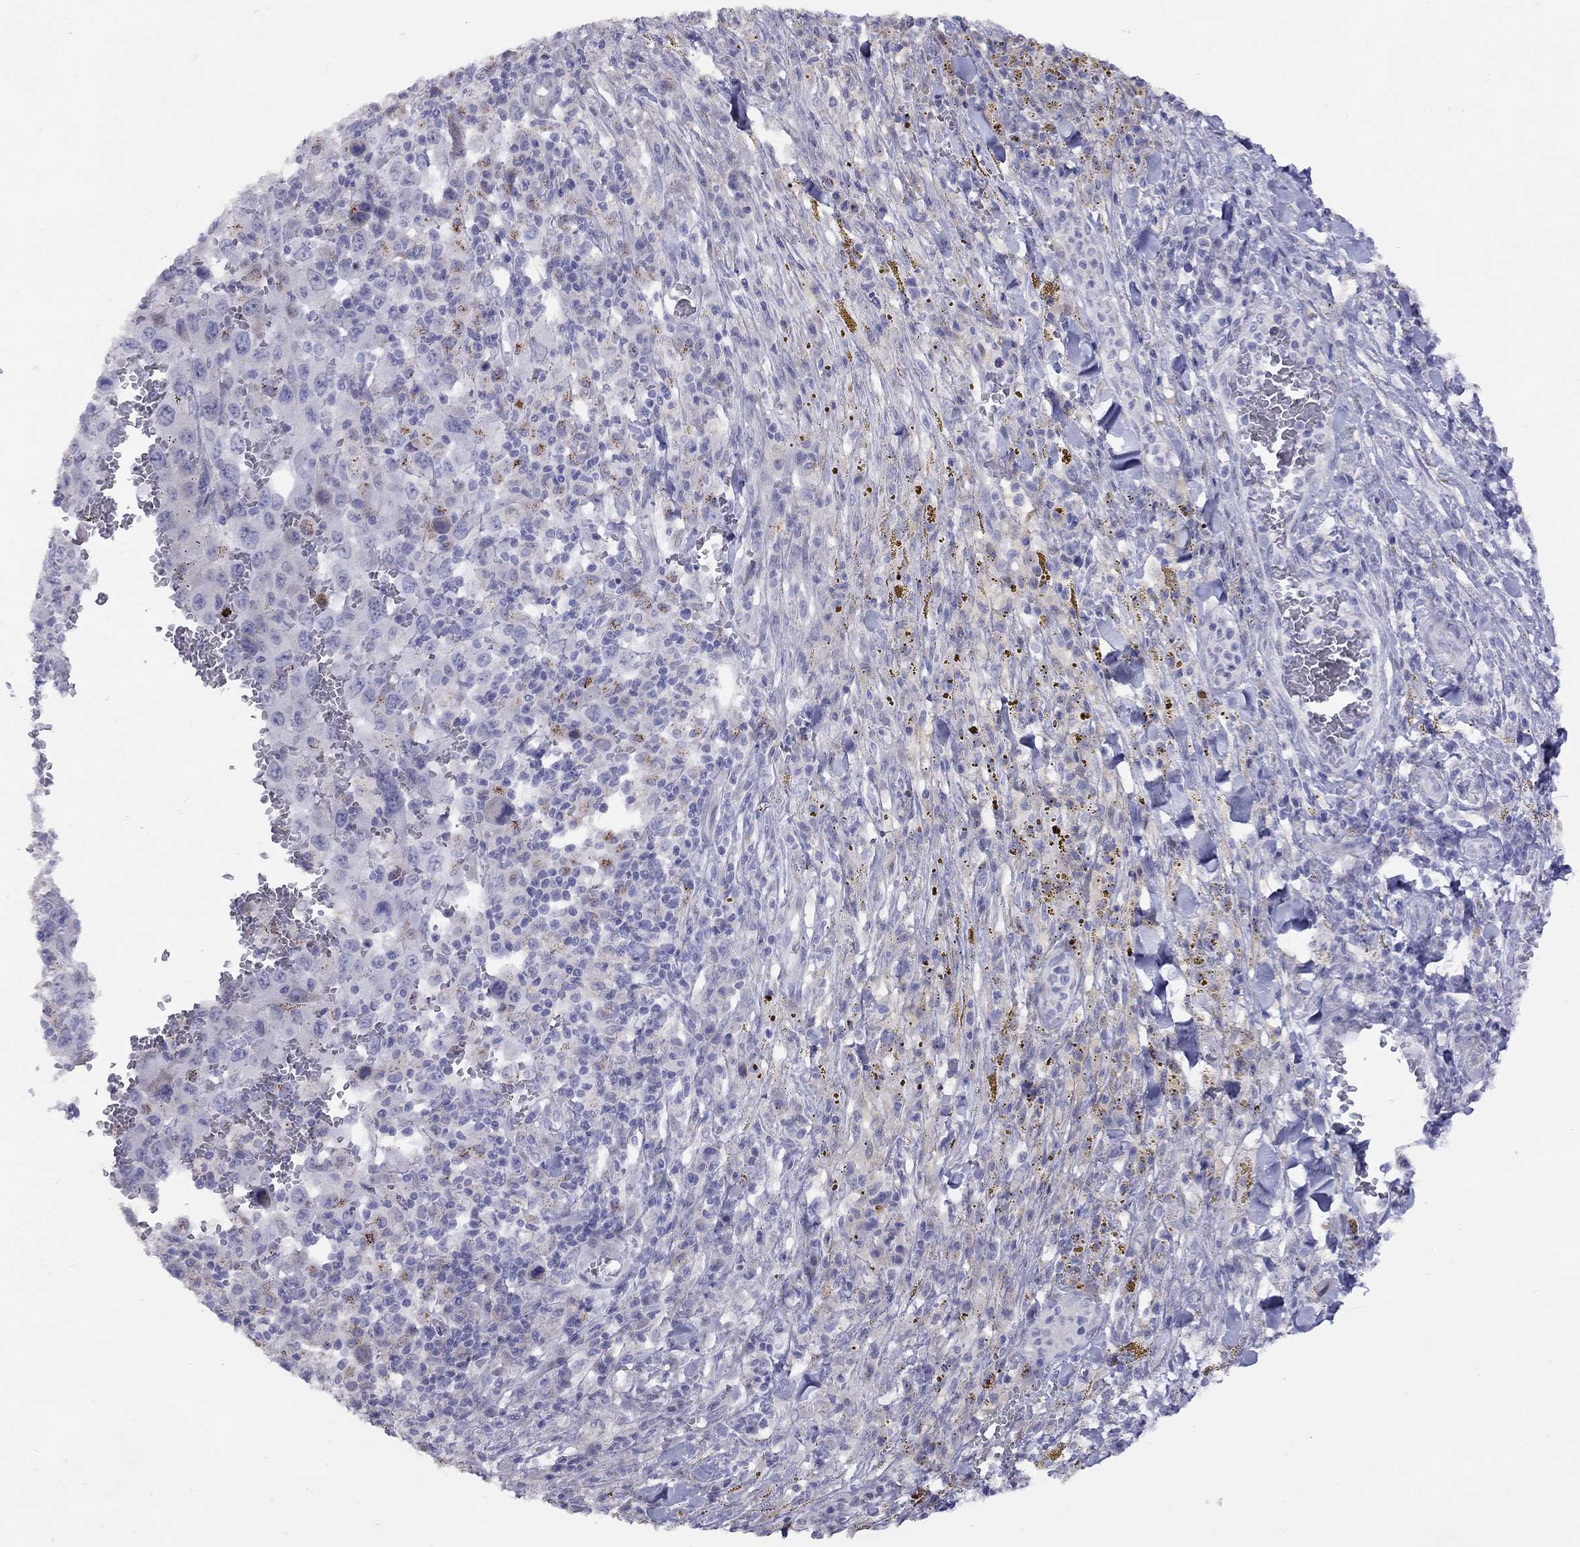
{"staining": {"intensity": "negative", "quantity": "none", "location": "none"}, "tissue": "melanoma", "cell_type": "Tumor cells", "image_type": "cancer", "snomed": [{"axis": "morphology", "description": "Malignant melanoma, NOS"}, {"axis": "topography", "description": "Skin"}], "caption": "DAB immunohistochemical staining of human malignant melanoma demonstrates no significant staining in tumor cells. The staining is performed using DAB brown chromogen with nuclei counter-stained in using hematoxylin.", "gene": "MAGEB4", "patient": {"sex": "female", "age": 91}}